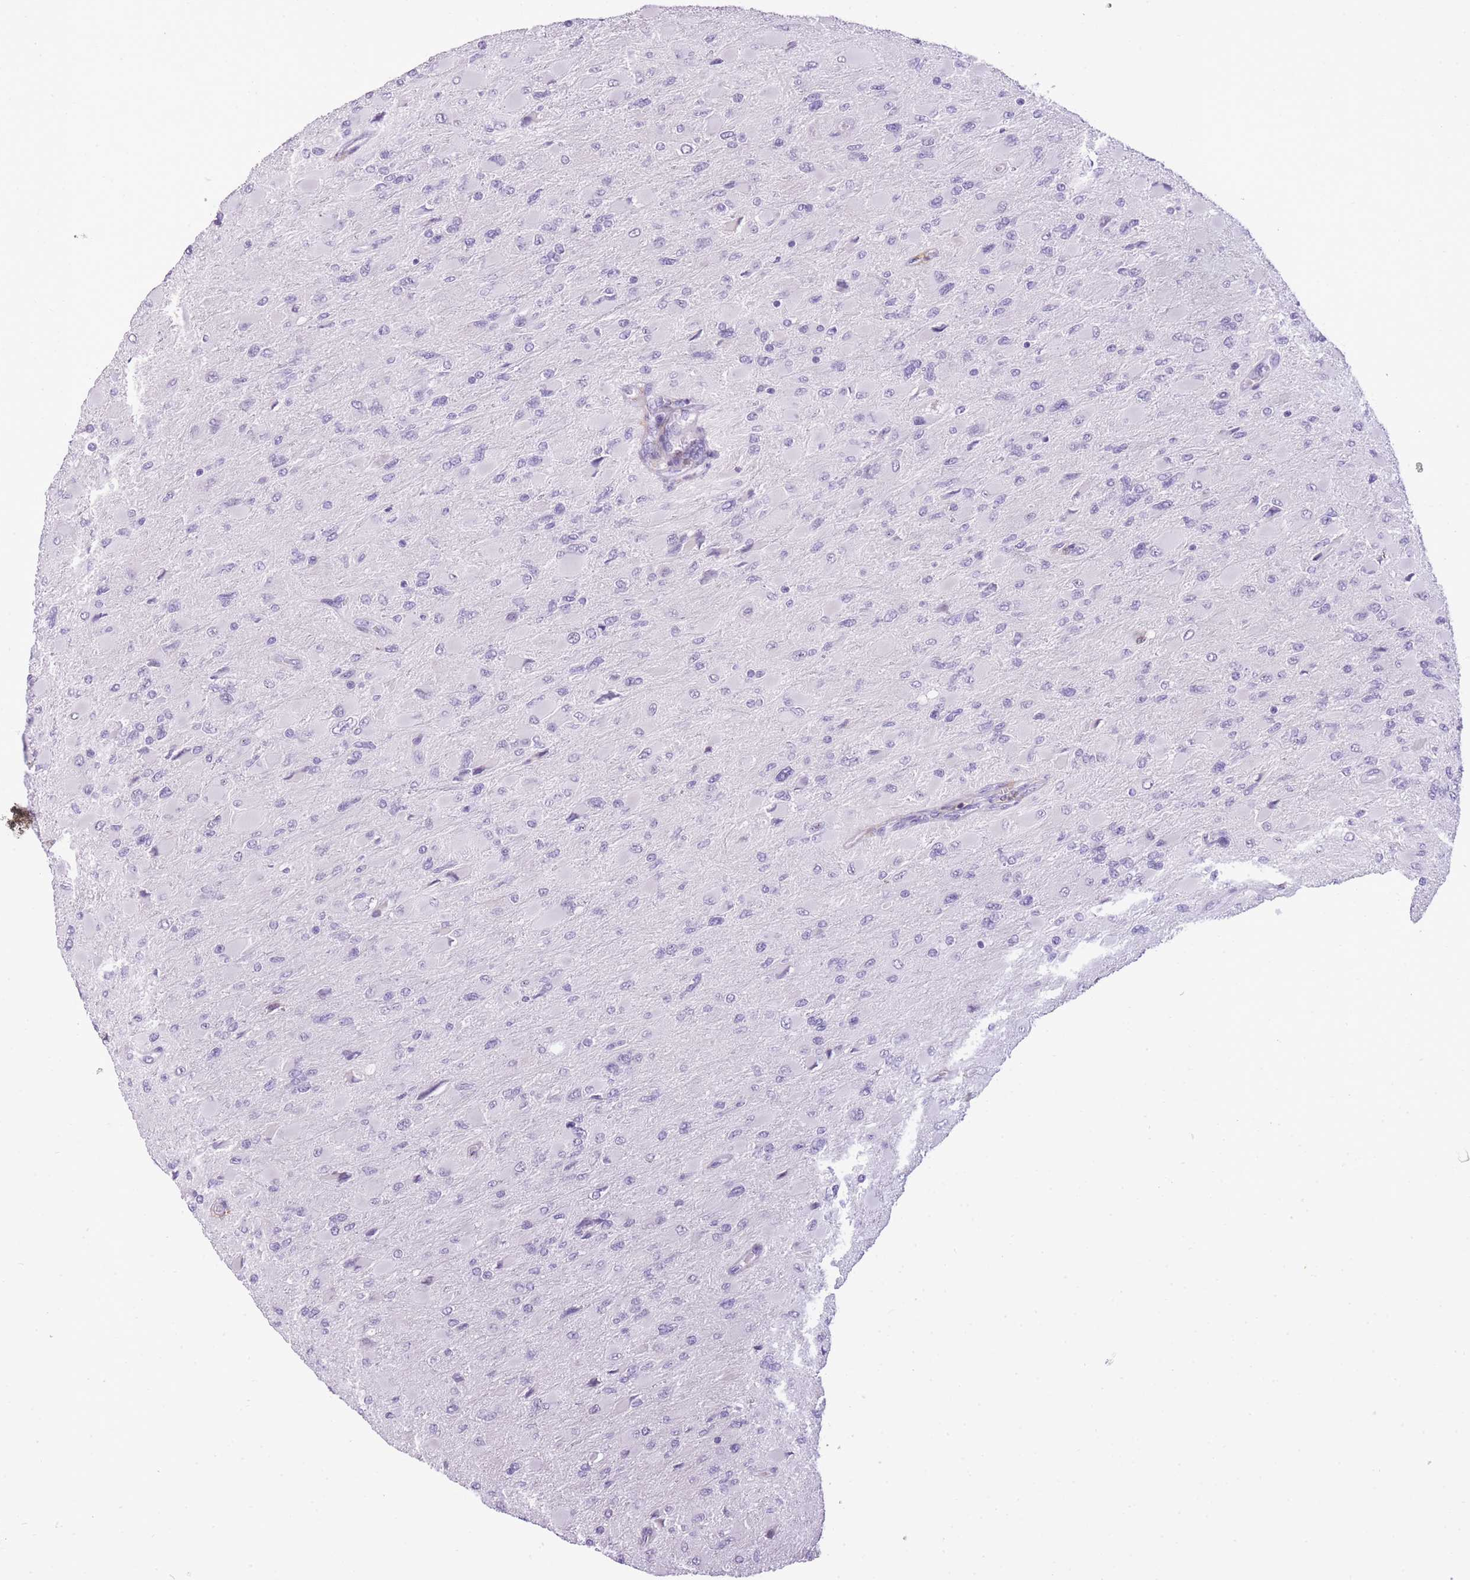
{"staining": {"intensity": "negative", "quantity": "none", "location": "none"}, "tissue": "glioma", "cell_type": "Tumor cells", "image_type": "cancer", "snomed": [{"axis": "morphology", "description": "Glioma, malignant, High grade"}, {"axis": "topography", "description": "Cerebral cortex"}], "caption": "This histopathology image is of high-grade glioma (malignant) stained with immunohistochemistry to label a protein in brown with the nuclei are counter-stained blue. There is no expression in tumor cells.", "gene": "RADX", "patient": {"sex": "female", "age": 36}}